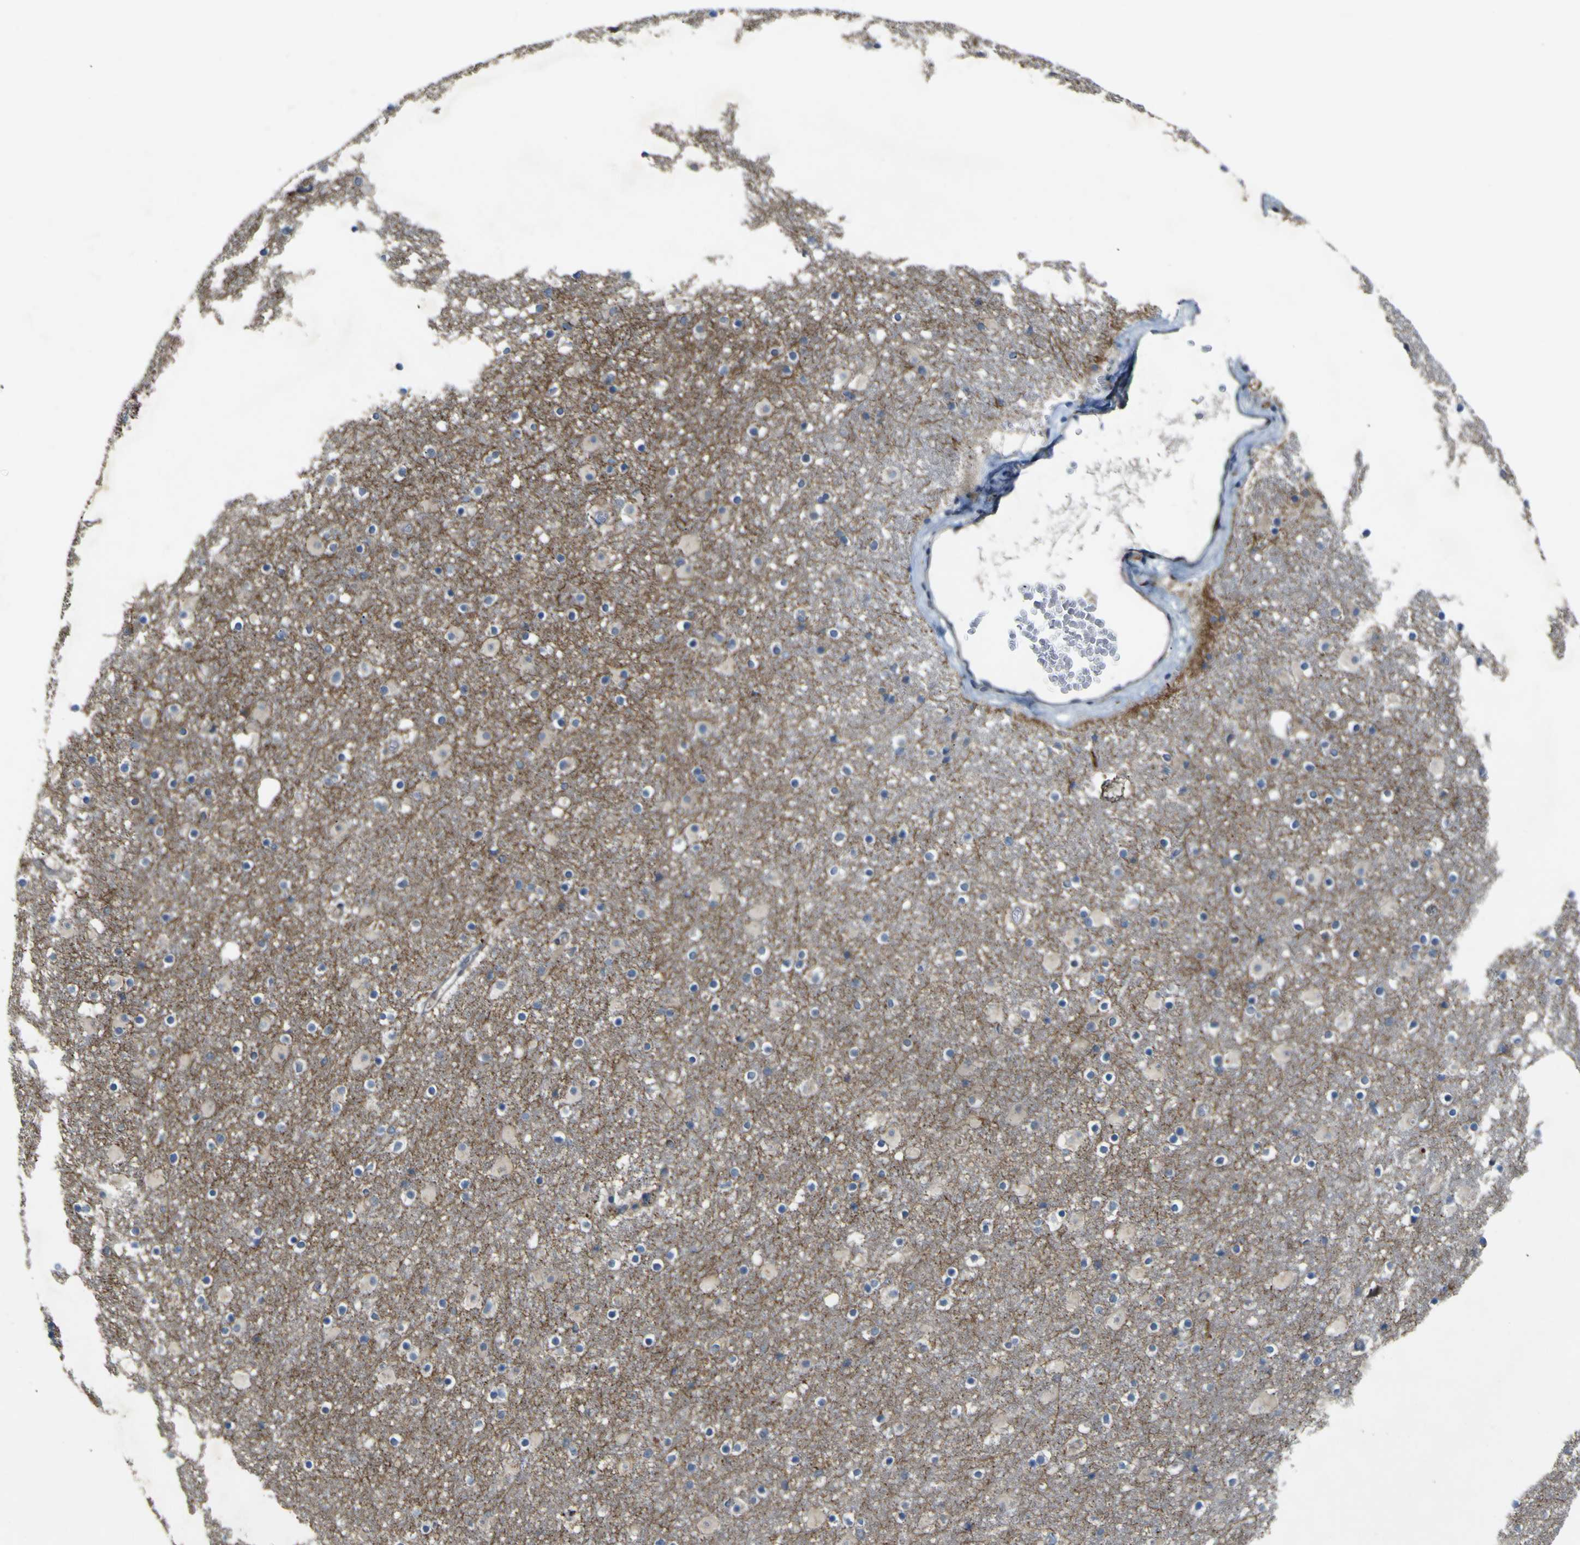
{"staining": {"intensity": "negative", "quantity": "none", "location": "none"}, "tissue": "caudate", "cell_type": "Glial cells", "image_type": "normal", "snomed": [{"axis": "morphology", "description": "Normal tissue, NOS"}, {"axis": "topography", "description": "Lateral ventricle wall"}], "caption": "Glial cells show no significant protein positivity in unremarkable caudate.", "gene": "LBHD1", "patient": {"sex": "male", "age": 45}}